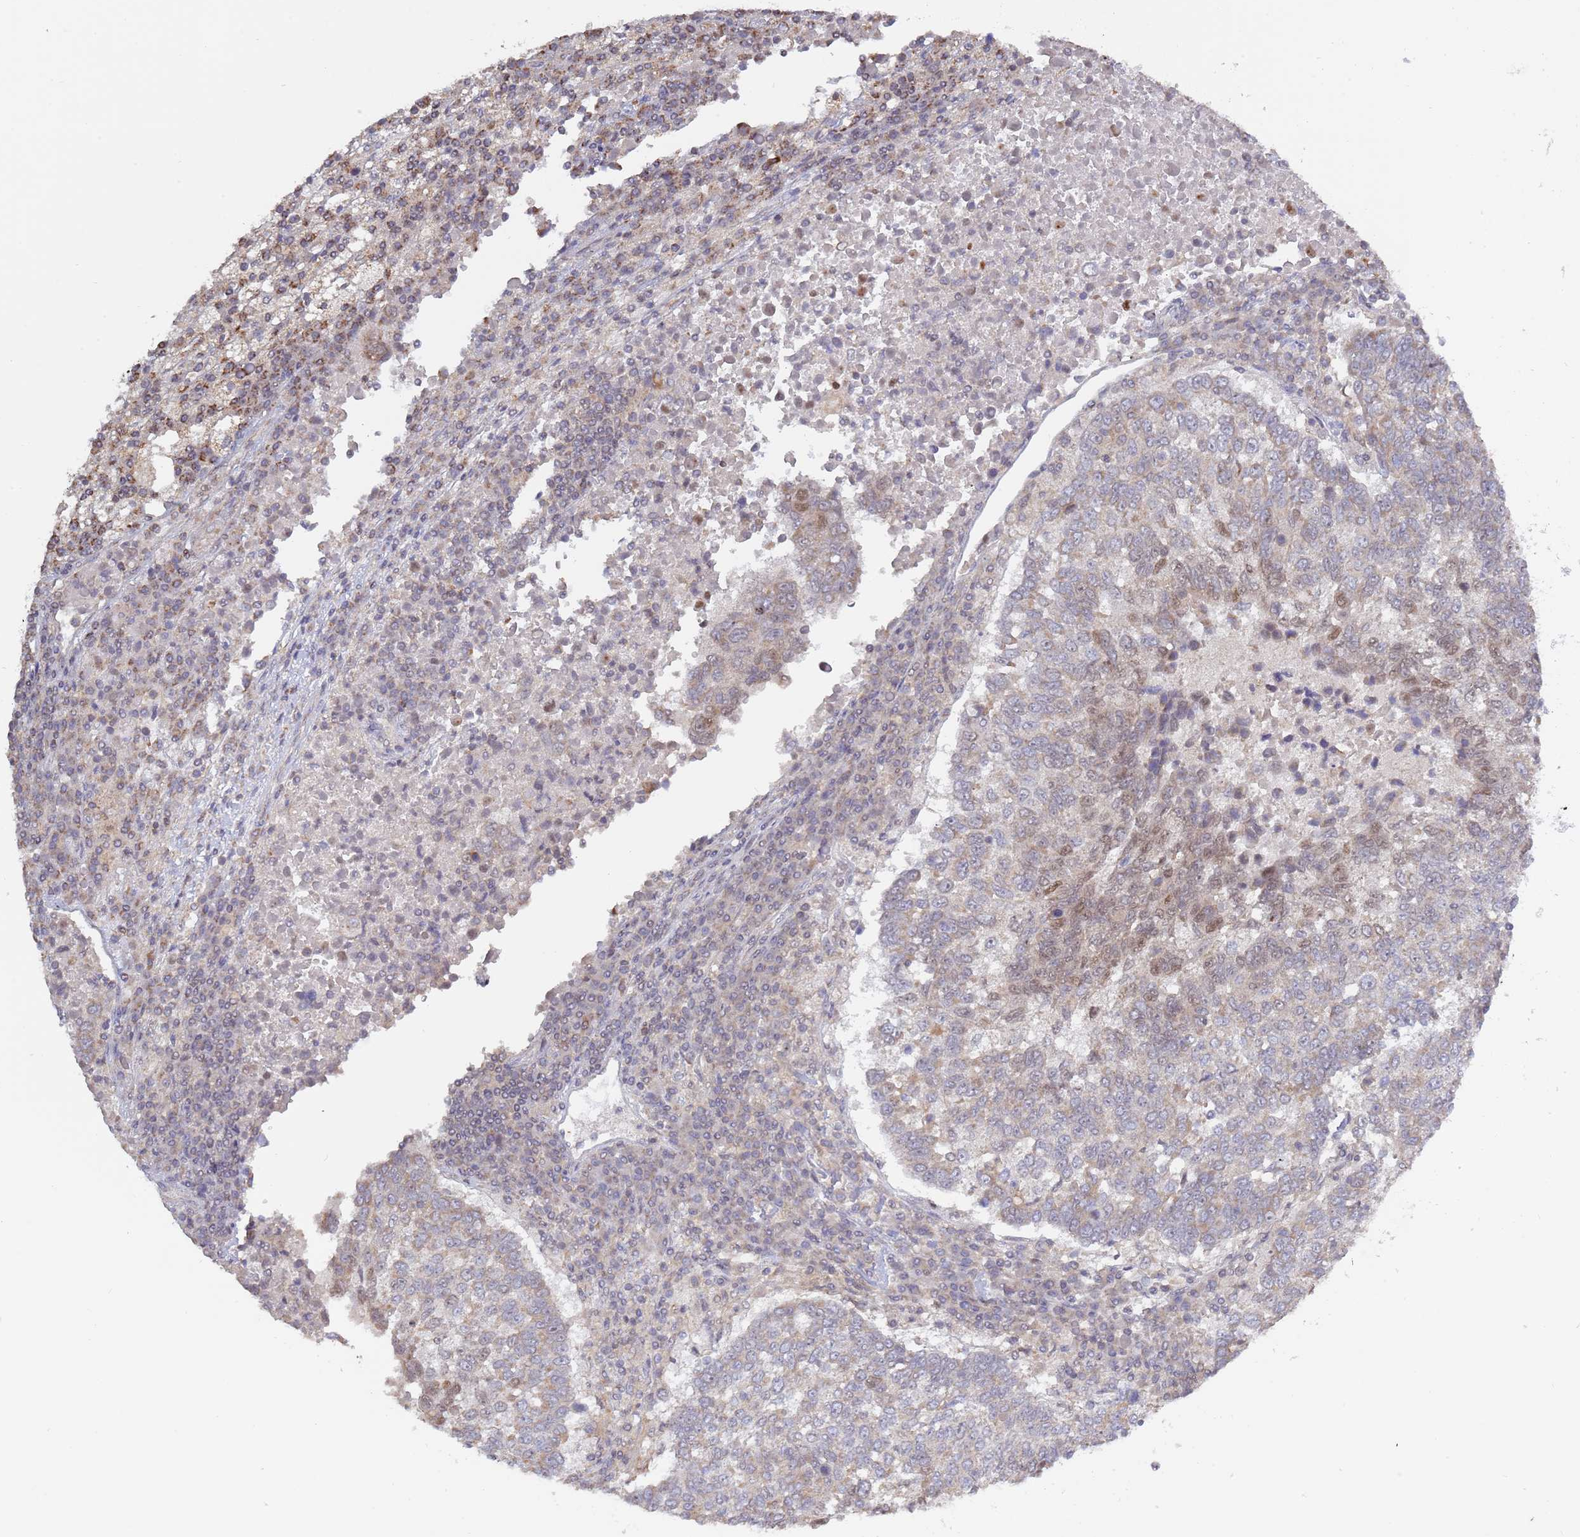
{"staining": {"intensity": "weak", "quantity": "<25%", "location": "cytoplasmic/membranous,nuclear"}, "tissue": "lung cancer", "cell_type": "Tumor cells", "image_type": "cancer", "snomed": [{"axis": "morphology", "description": "Squamous cell carcinoma, NOS"}, {"axis": "topography", "description": "Lung"}], "caption": "IHC micrograph of neoplastic tissue: lung cancer stained with DAB demonstrates no significant protein staining in tumor cells.", "gene": "RCOR2", "patient": {"sex": "male", "age": 73}}